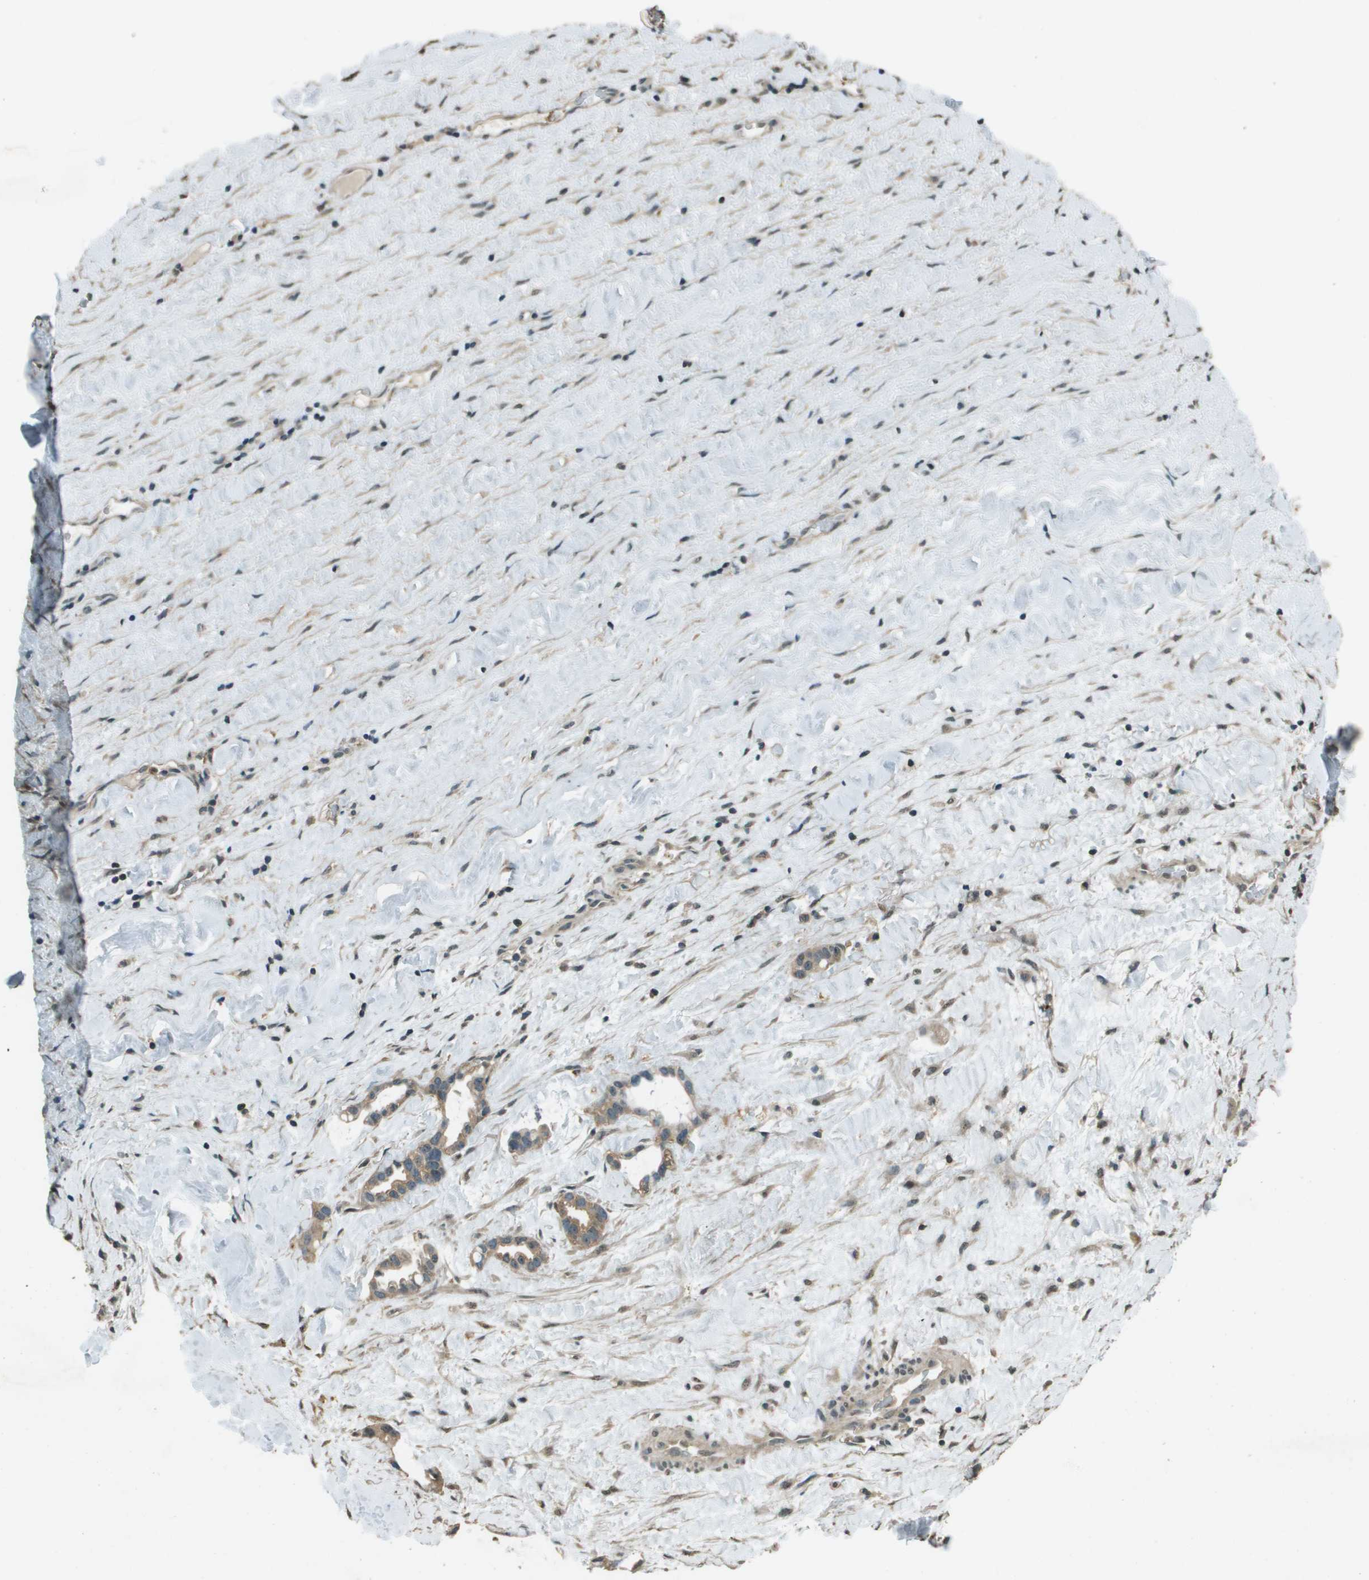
{"staining": {"intensity": "weak", "quantity": ">75%", "location": "cytoplasmic/membranous"}, "tissue": "liver cancer", "cell_type": "Tumor cells", "image_type": "cancer", "snomed": [{"axis": "morphology", "description": "Cholangiocarcinoma"}, {"axis": "topography", "description": "Liver"}], "caption": "High-magnification brightfield microscopy of cholangiocarcinoma (liver) stained with DAB (brown) and counterstained with hematoxylin (blue). tumor cells exhibit weak cytoplasmic/membranous expression is seen in approximately>75% of cells.", "gene": "SDC3", "patient": {"sex": "female", "age": 65}}